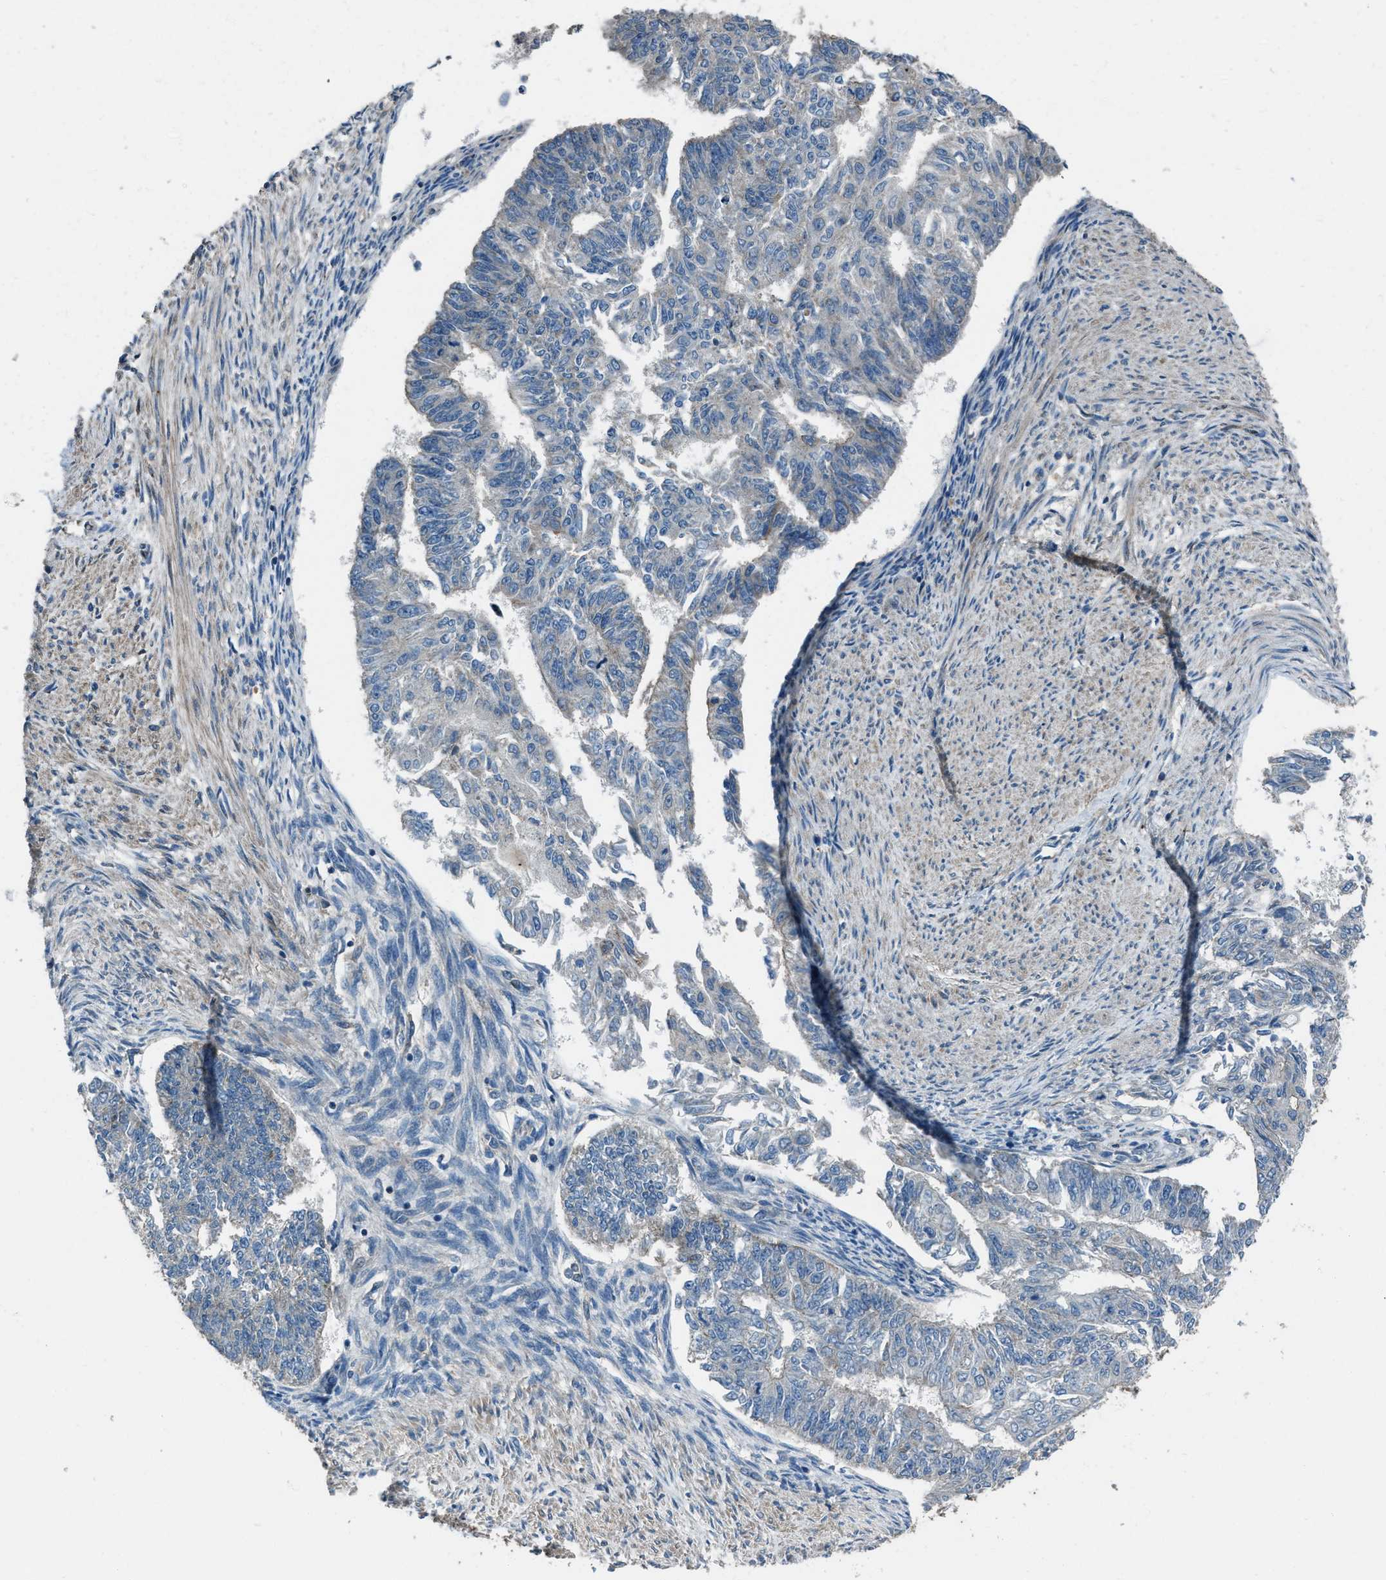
{"staining": {"intensity": "negative", "quantity": "none", "location": "none"}, "tissue": "endometrial cancer", "cell_type": "Tumor cells", "image_type": "cancer", "snomed": [{"axis": "morphology", "description": "Adenocarcinoma, NOS"}, {"axis": "topography", "description": "Endometrium"}], "caption": "The histopathology image demonstrates no staining of tumor cells in endometrial cancer.", "gene": "SVIL", "patient": {"sex": "female", "age": 32}}